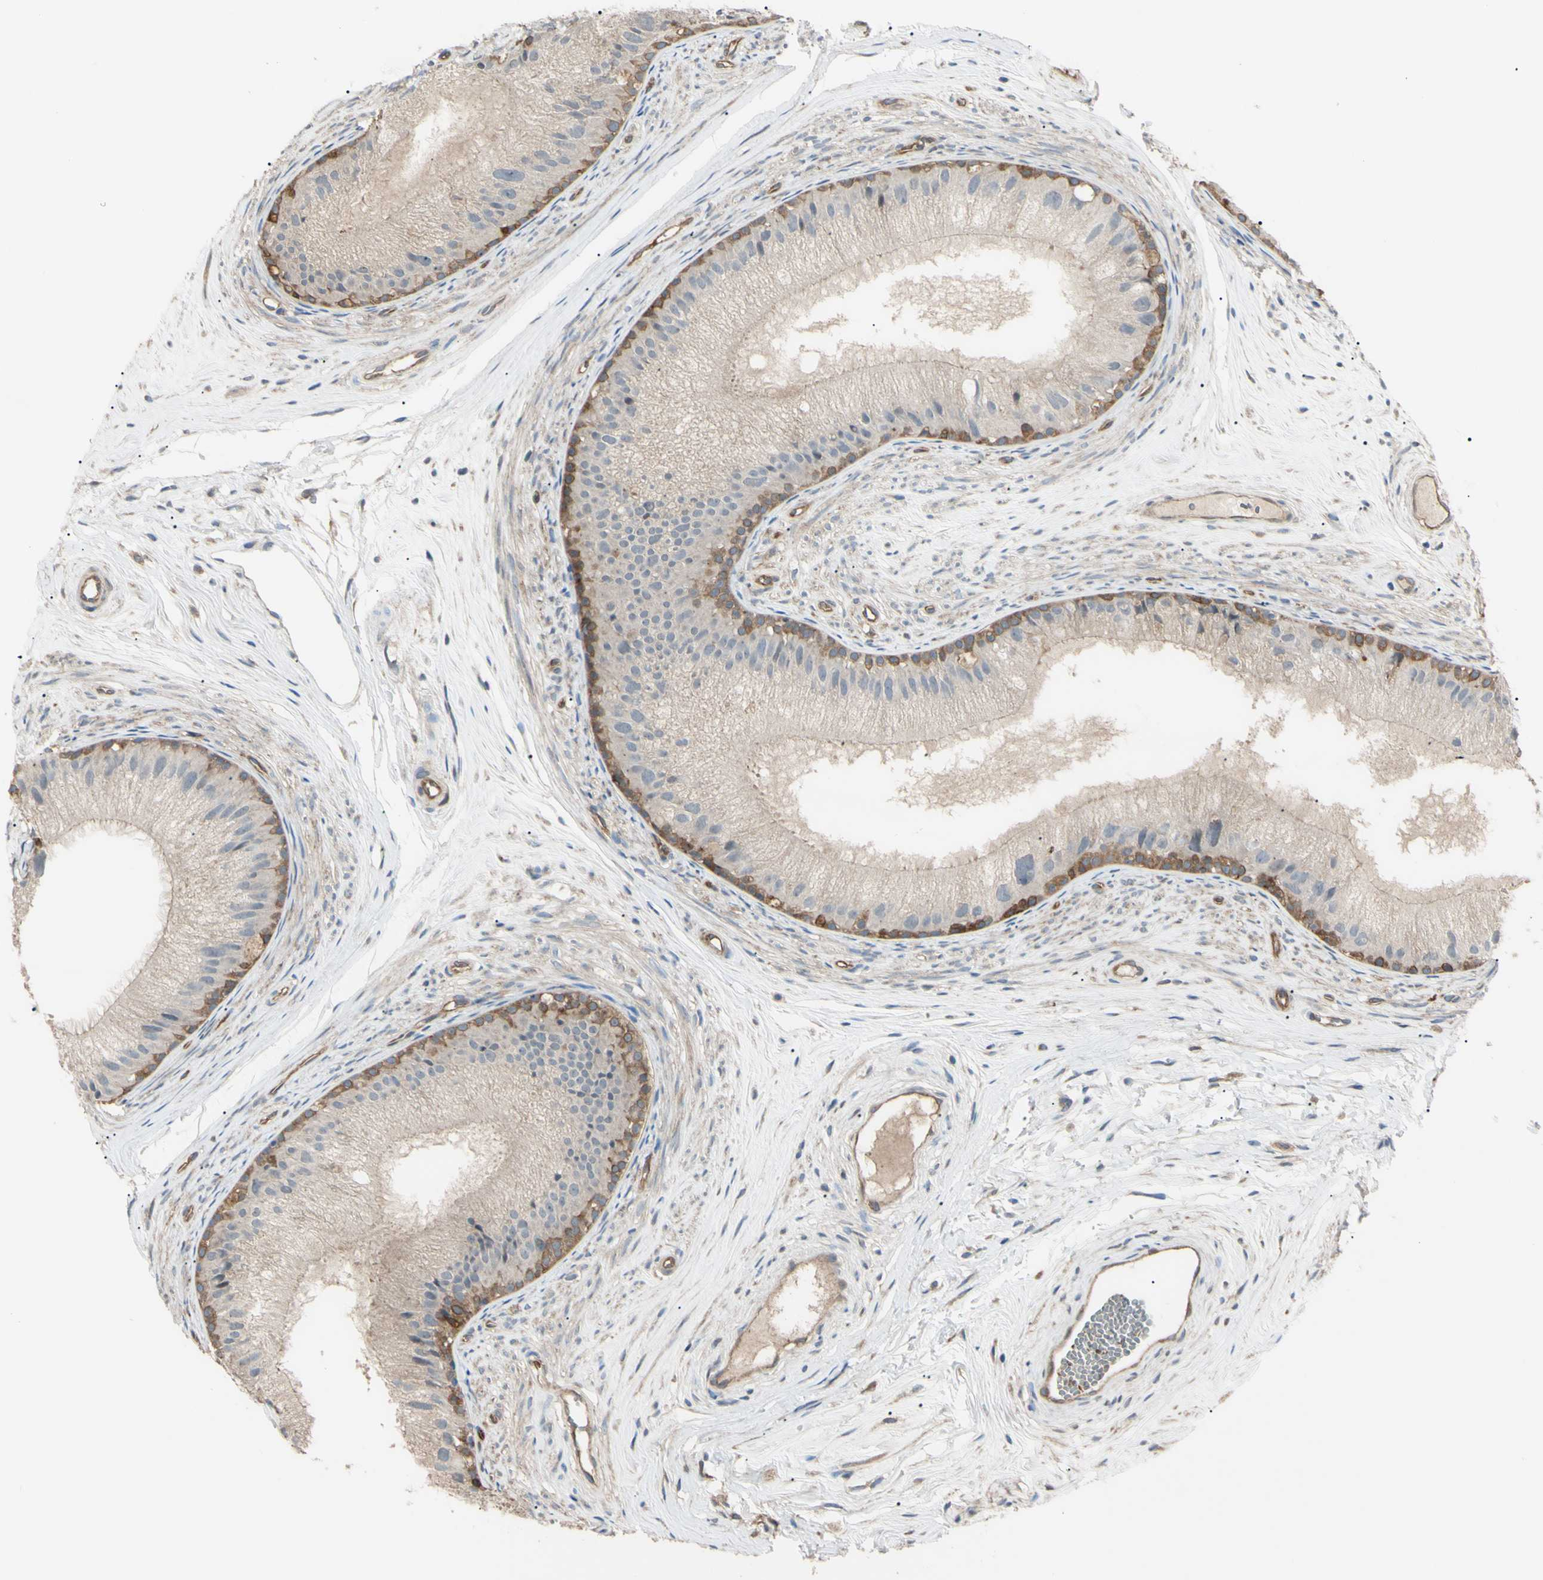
{"staining": {"intensity": "moderate", "quantity": "25%-75%", "location": "cytoplasmic/membranous"}, "tissue": "epididymis", "cell_type": "Glandular cells", "image_type": "normal", "snomed": [{"axis": "morphology", "description": "Normal tissue, NOS"}, {"axis": "topography", "description": "Epididymis"}], "caption": "Protein analysis of normal epididymis exhibits moderate cytoplasmic/membranous staining in approximately 25%-75% of glandular cells. Nuclei are stained in blue.", "gene": "PTPN12", "patient": {"sex": "male", "age": 56}}